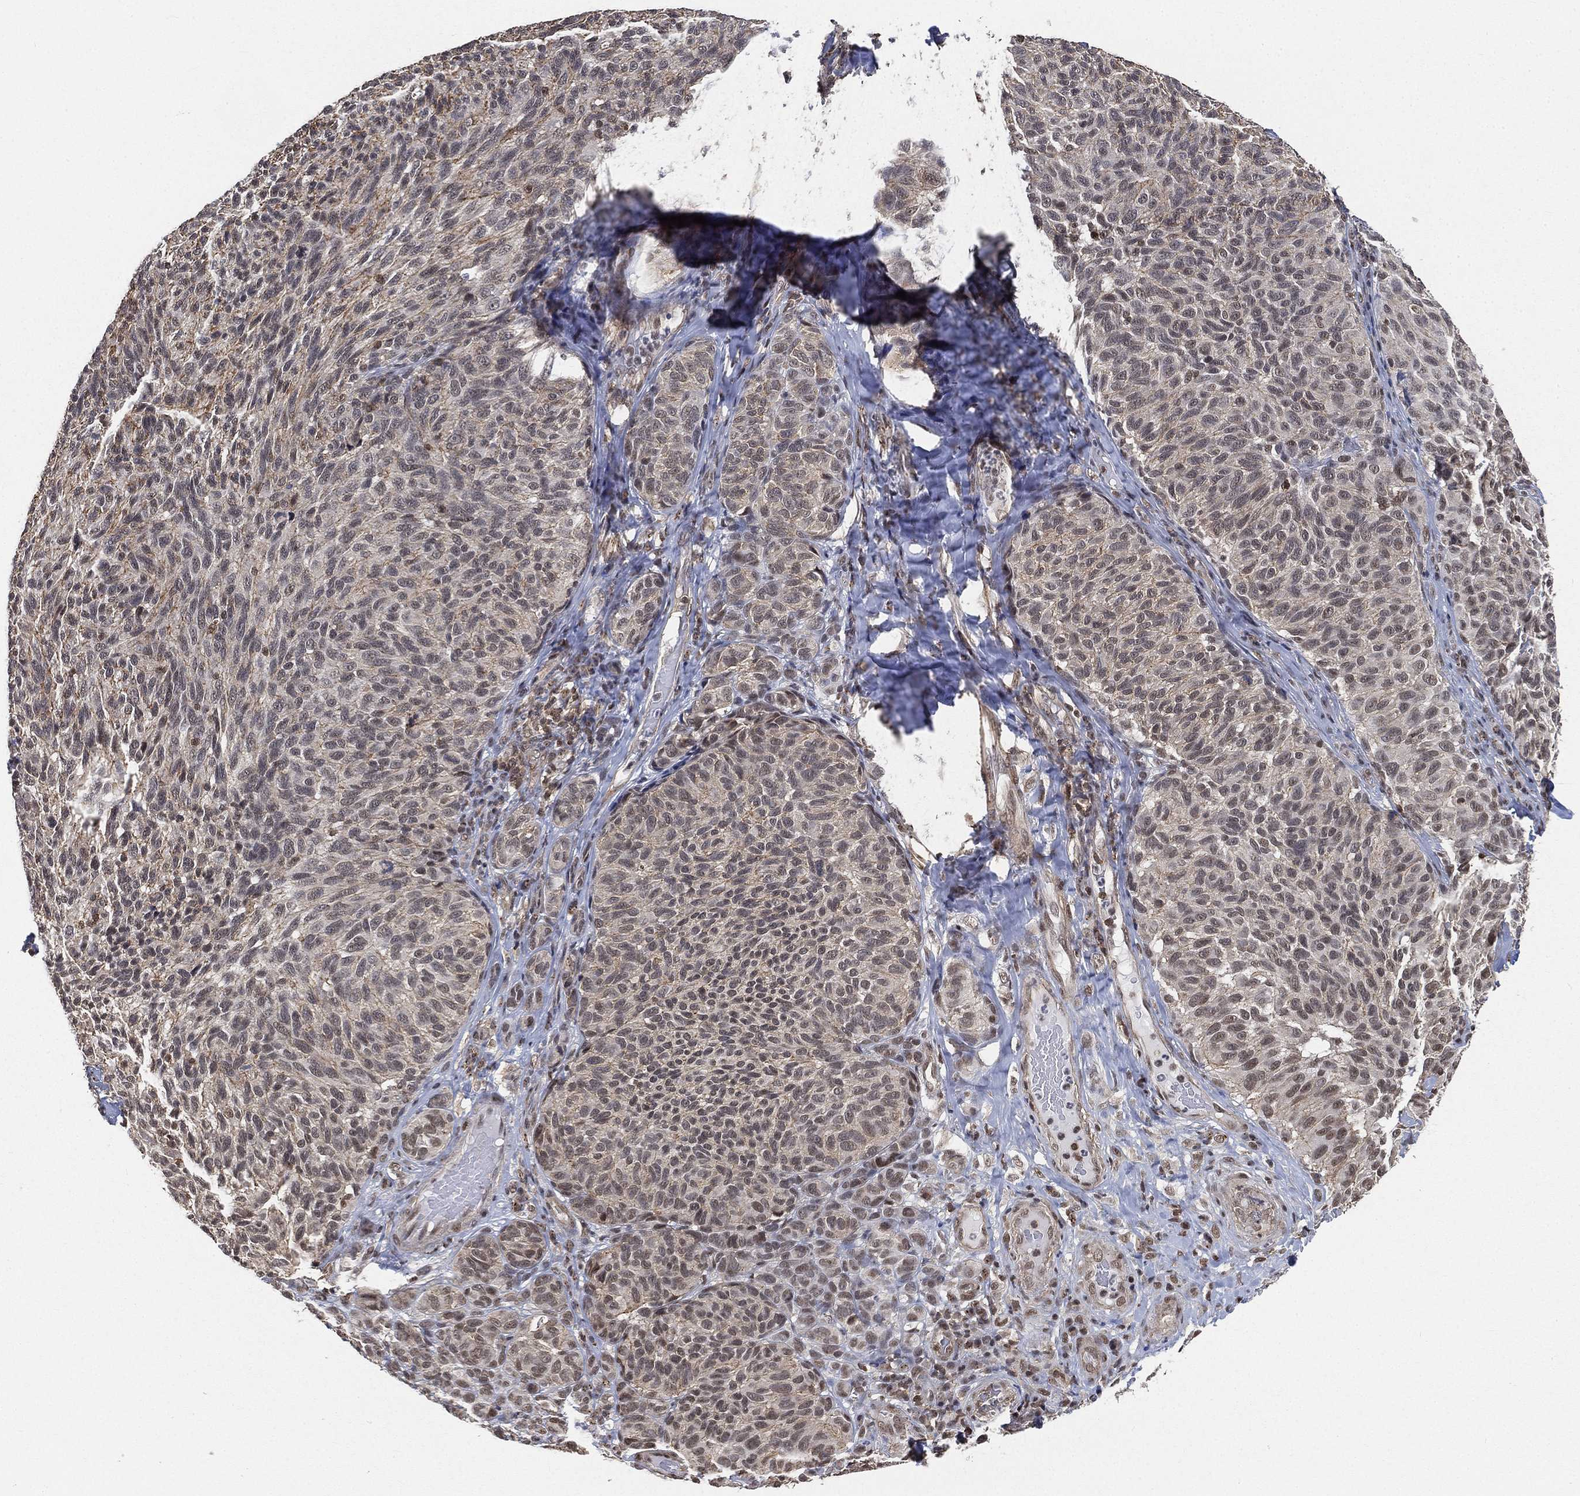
{"staining": {"intensity": "moderate", "quantity": "<25%", "location": "nuclear"}, "tissue": "melanoma", "cell_type": "Tumor cells", "image_type": "cancer", "snomed": [{"axis": "morphology", "description": "Malignant melanoma, NOS"}, {"axis": "topography", "description": "Skin"}], "caption": "Moderate nuclear expression is identified in approximately <25% of tumor cells in malignant melanoma.", "gene": "RSRC2", "patient": {"sex": "female", "age": 73}}